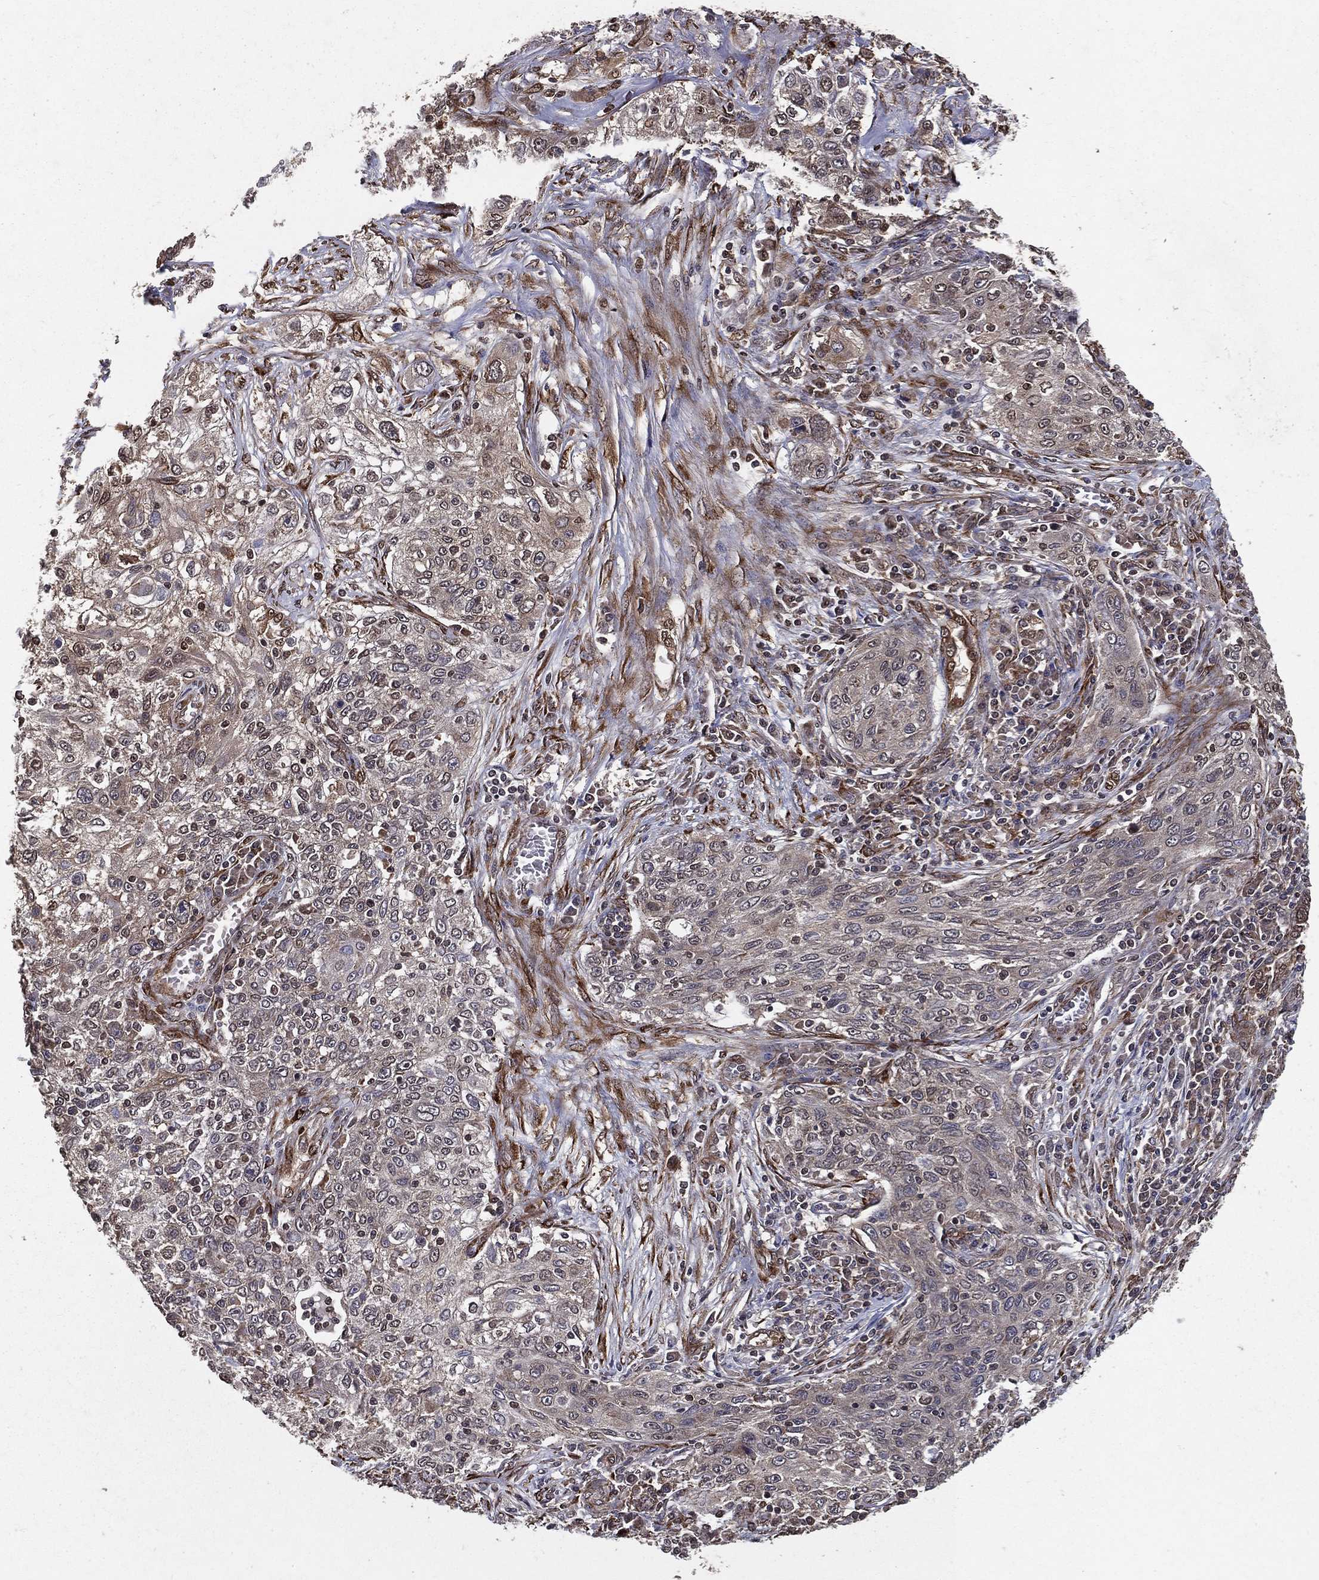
{"staining": {"intensity": "weak", "quantity": "<25%", "location": "cytoplasmic/membranous"}, "tissue": "lung cancer", "cell_type": "Tumor cells", "image_type": "cancer", "snomed": [{"axis": "morphology", "description": "Squamous cell carcinoma, NOS"}, {"axis": "topography", "description": "Lung"}], "caption": "Immunohistochemistry (IHC) of human lung cancer (squamous cell carcinoma) displays no positivity in tumor cells.", "gene": "CERS2", "patient": {"sex": "female", "age": 69}}